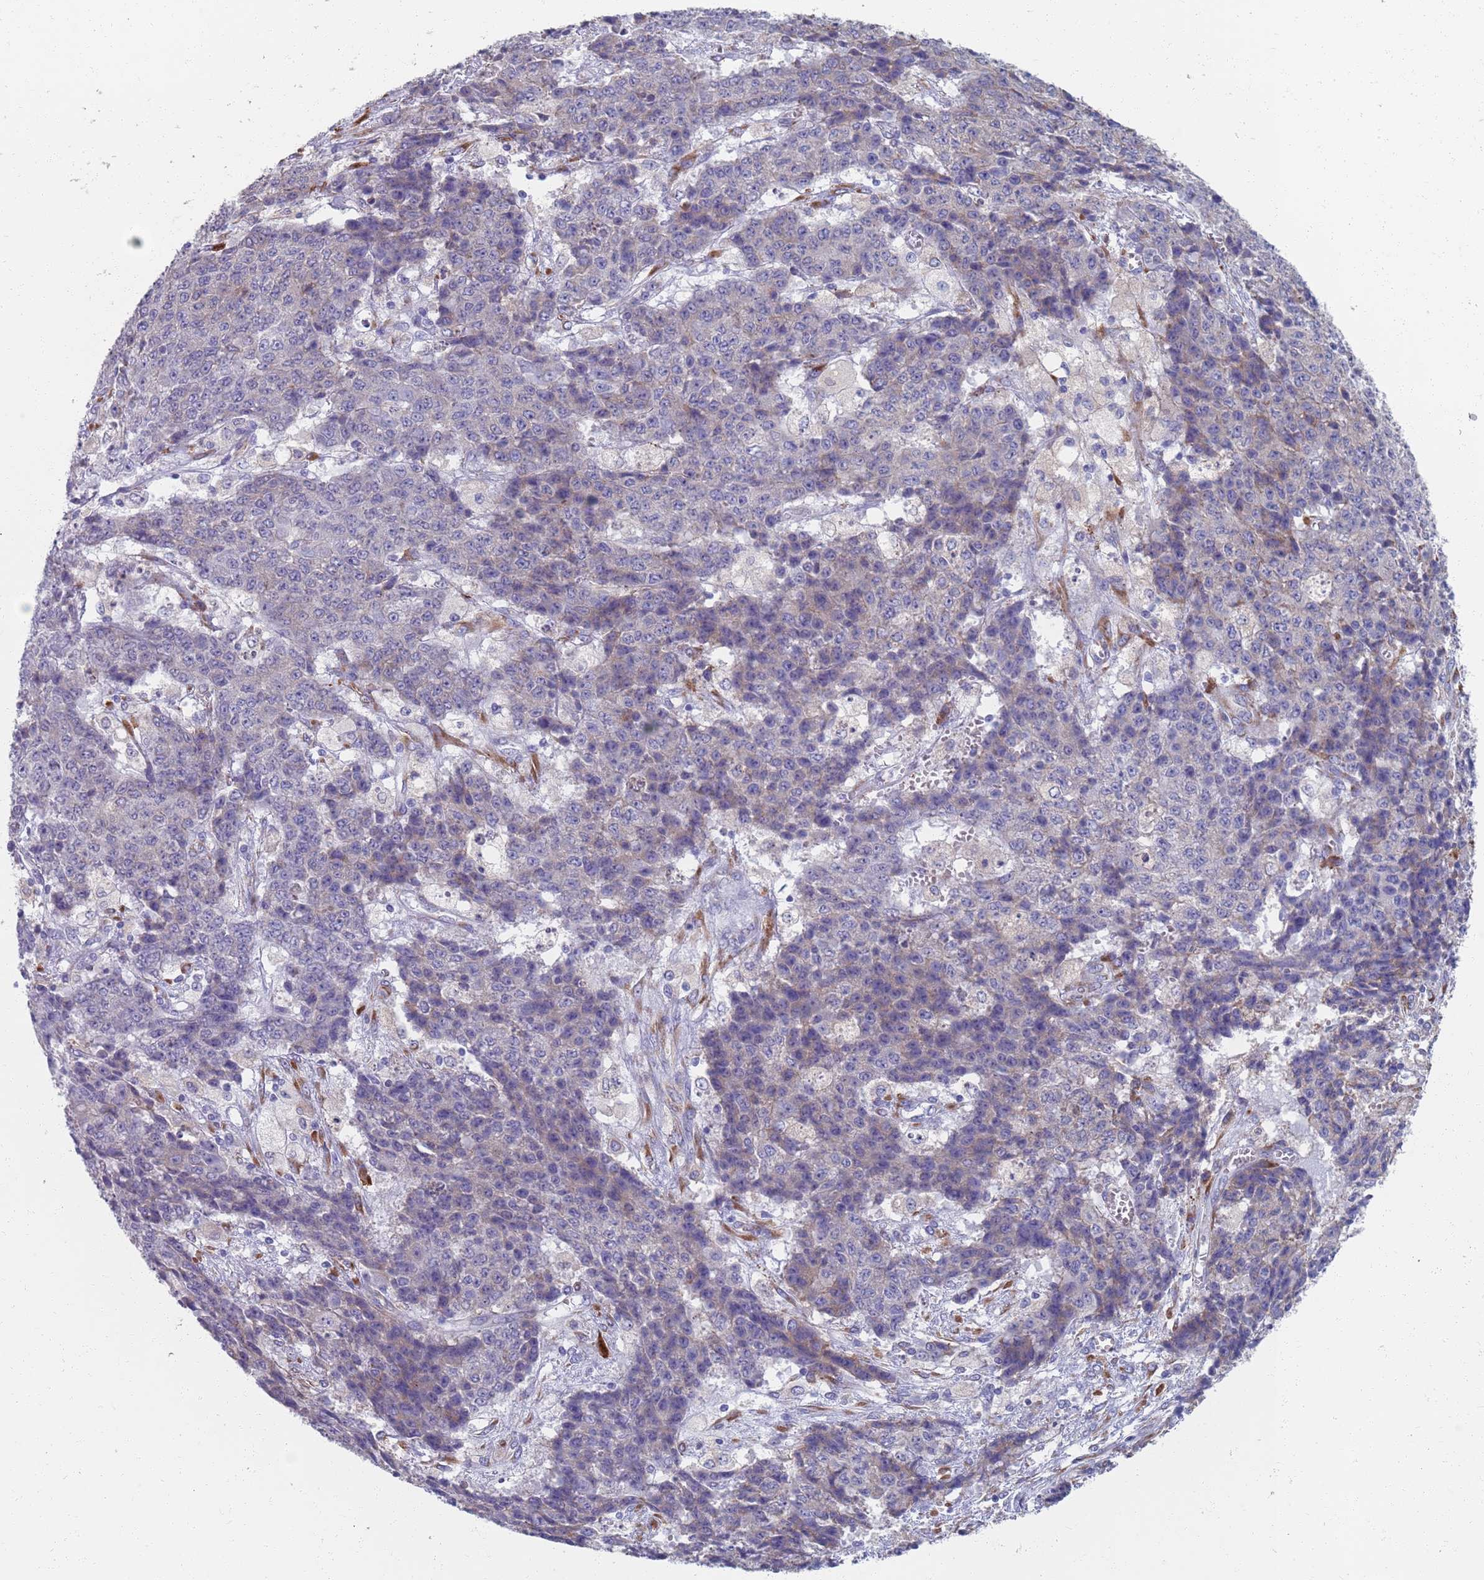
{"staining": {"intensity": "weak", "quantity": "<25%", "location": "cytoplasmic/membranous"}, "tissue": "ovarian cancer", "cell_type": "Tumor cells", "image_type": "cancer", "snomed": [{"axis": "morphology", "description": "Carcinoma, endometroid"}, {"axis": "topography", "description": "Ovary"}], "caption": "A photomicrograph of endometroid carcinoma (ovarian) stained for a protein reveals no brown staining in tumor cells. (DAB immunohistochemistry, high magnification).", "gene": "PLOD1", "patient": {"sex": "female", "age": 42}}